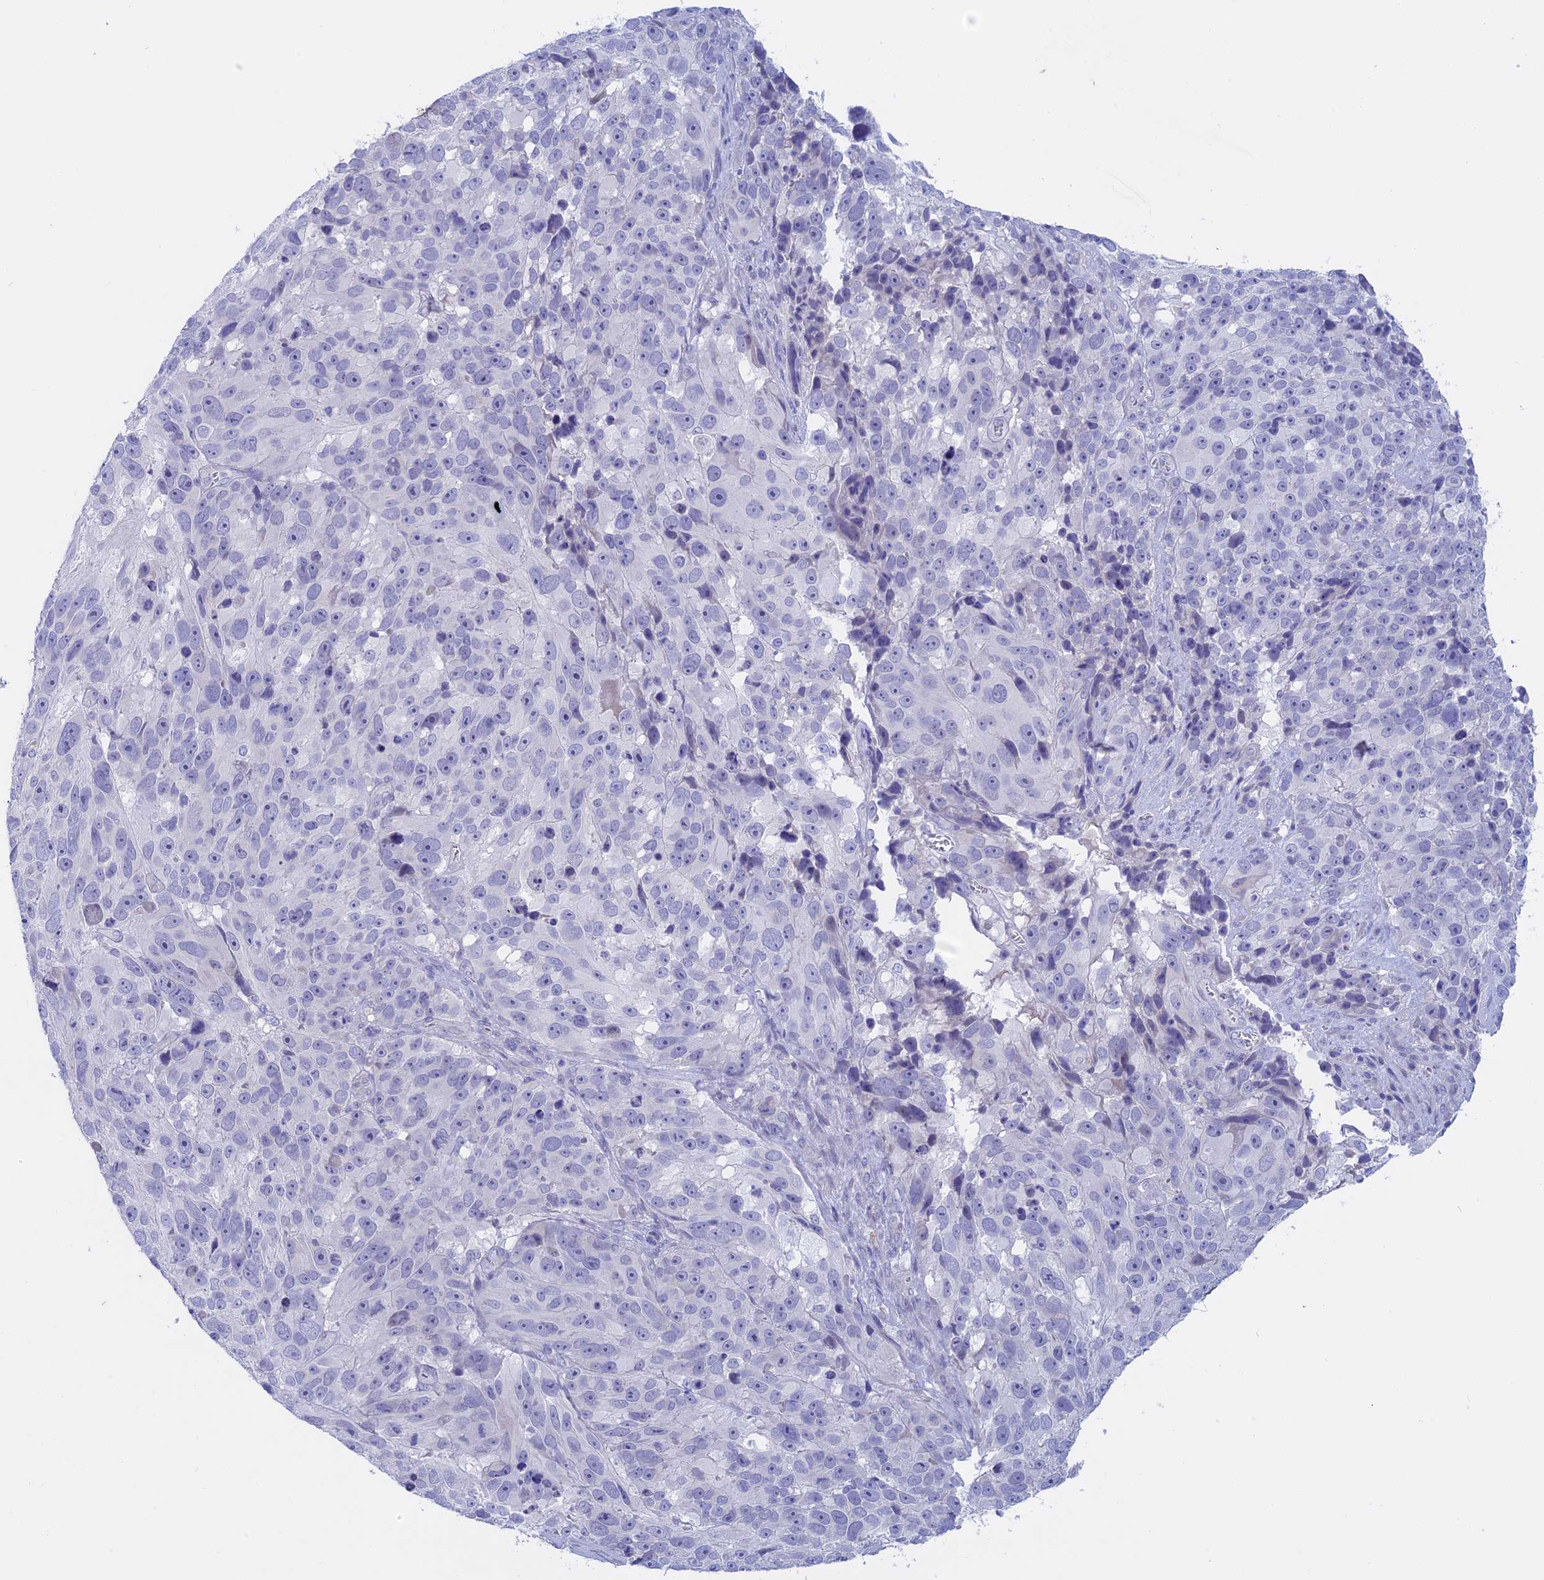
{"staining": {"intensity": "negative", "quantity": "none", "location": "none"}, "tissue": "melanoma", "cell_type": "Tumor cells", "image_type": "cancer", "snomed": [{"axis": "morphology", "description": "Malignant melanoma, NOS"}, {"axis": "topography", "description": "Skin"}], "caption": "An IHC photomicrograph of malignant melanoma is shown. There is no staining in tumor cells of malignant melanoma.", "gene": "BTBD19", "patient": {"sex": "male", "age": 84}}